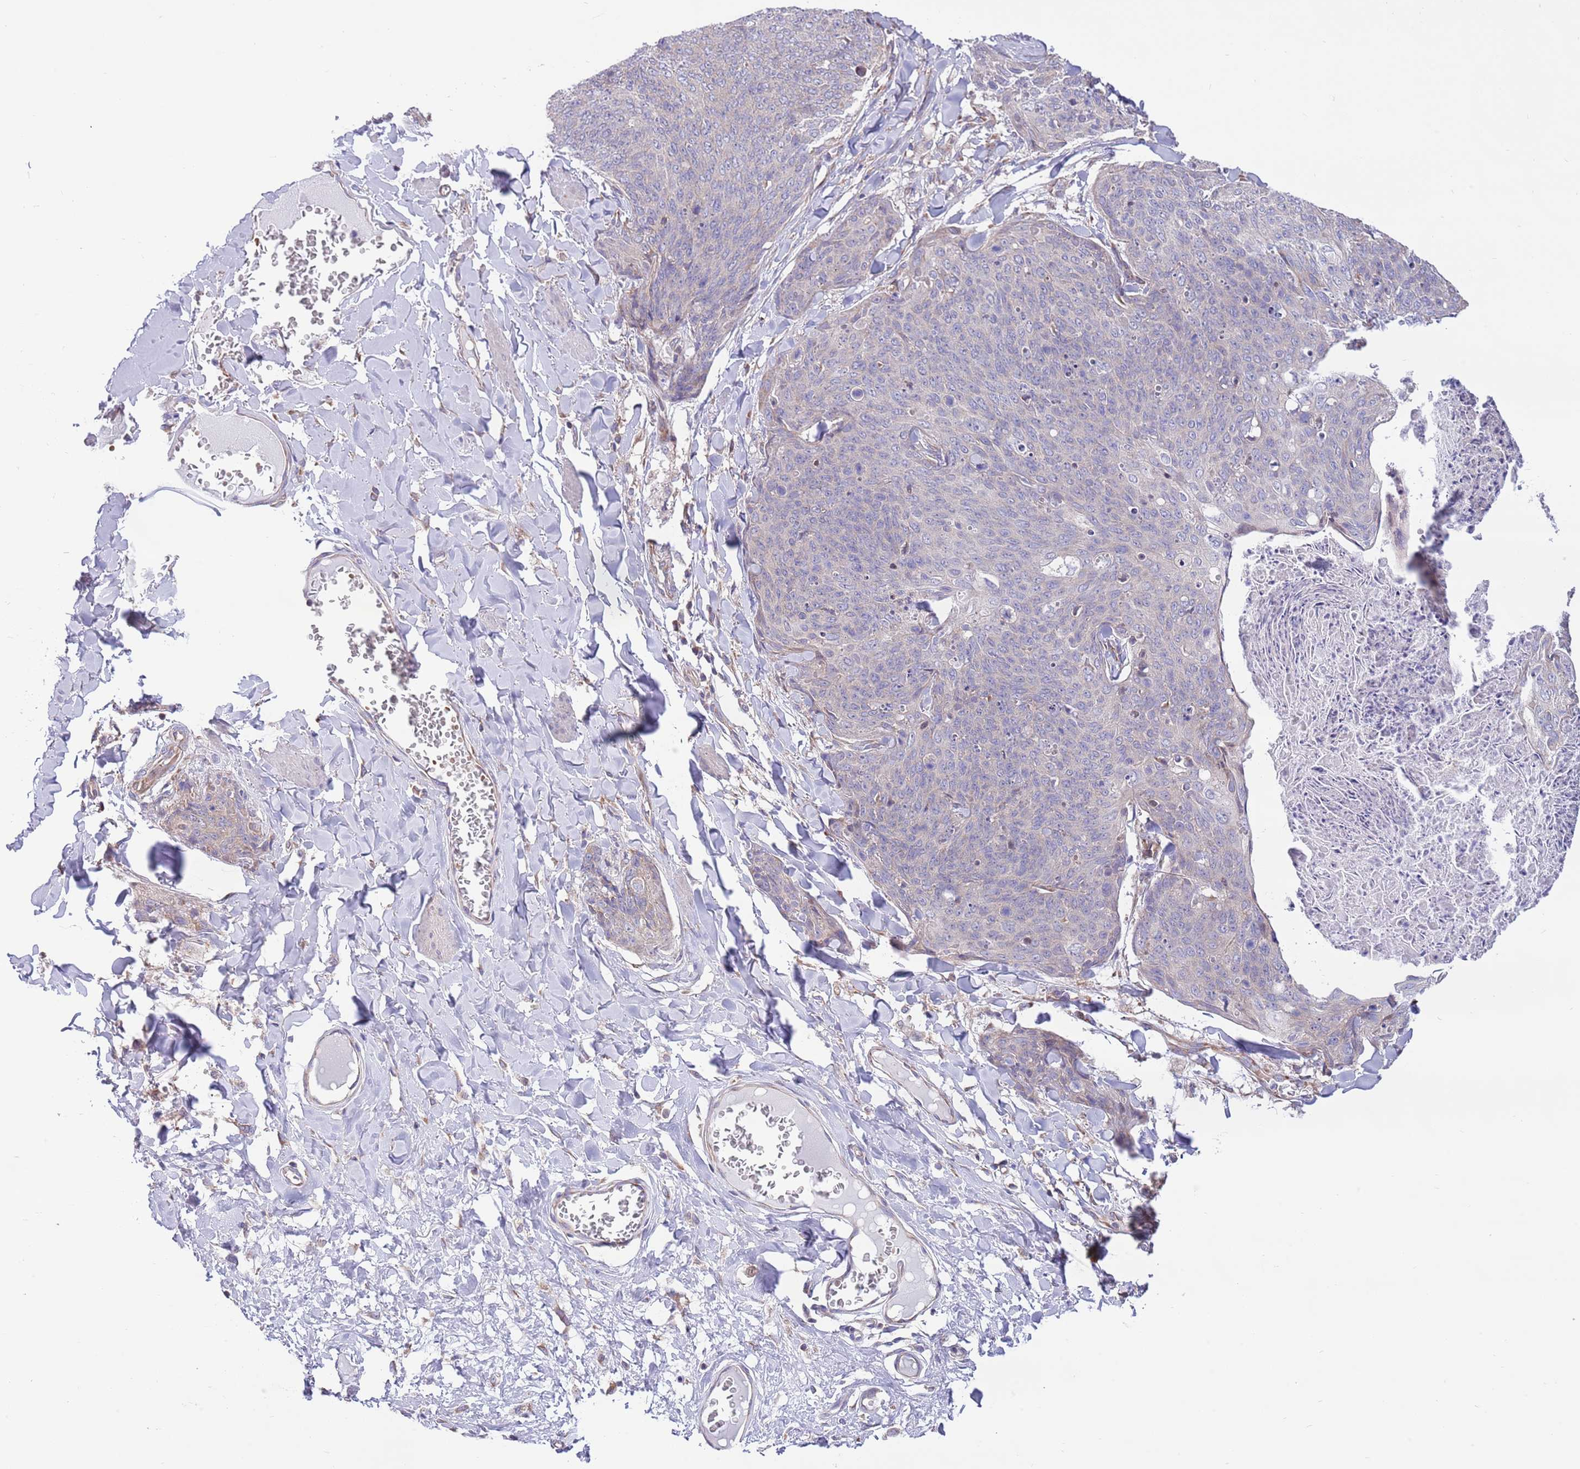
{"staining": {"intensity": "negative", "quantity": "none", "location": "none"}, "tissue": "skin cancer", "cell_type": "Tumor cells", "image_type": "cancer", "snomed": [{"axis": "morphology", "description": "Squamous cell carcinoma, NOS"}, {"axis": "topography", "description": "Skin"}, {"axis": "topography", "description": "Vulva"}], "caption": "A micrograph of skin cancer stained for a protein displays no brown staining in tumor cells.", "gene": "DAND5", "patient": {"sex": "female", "age": 85}}